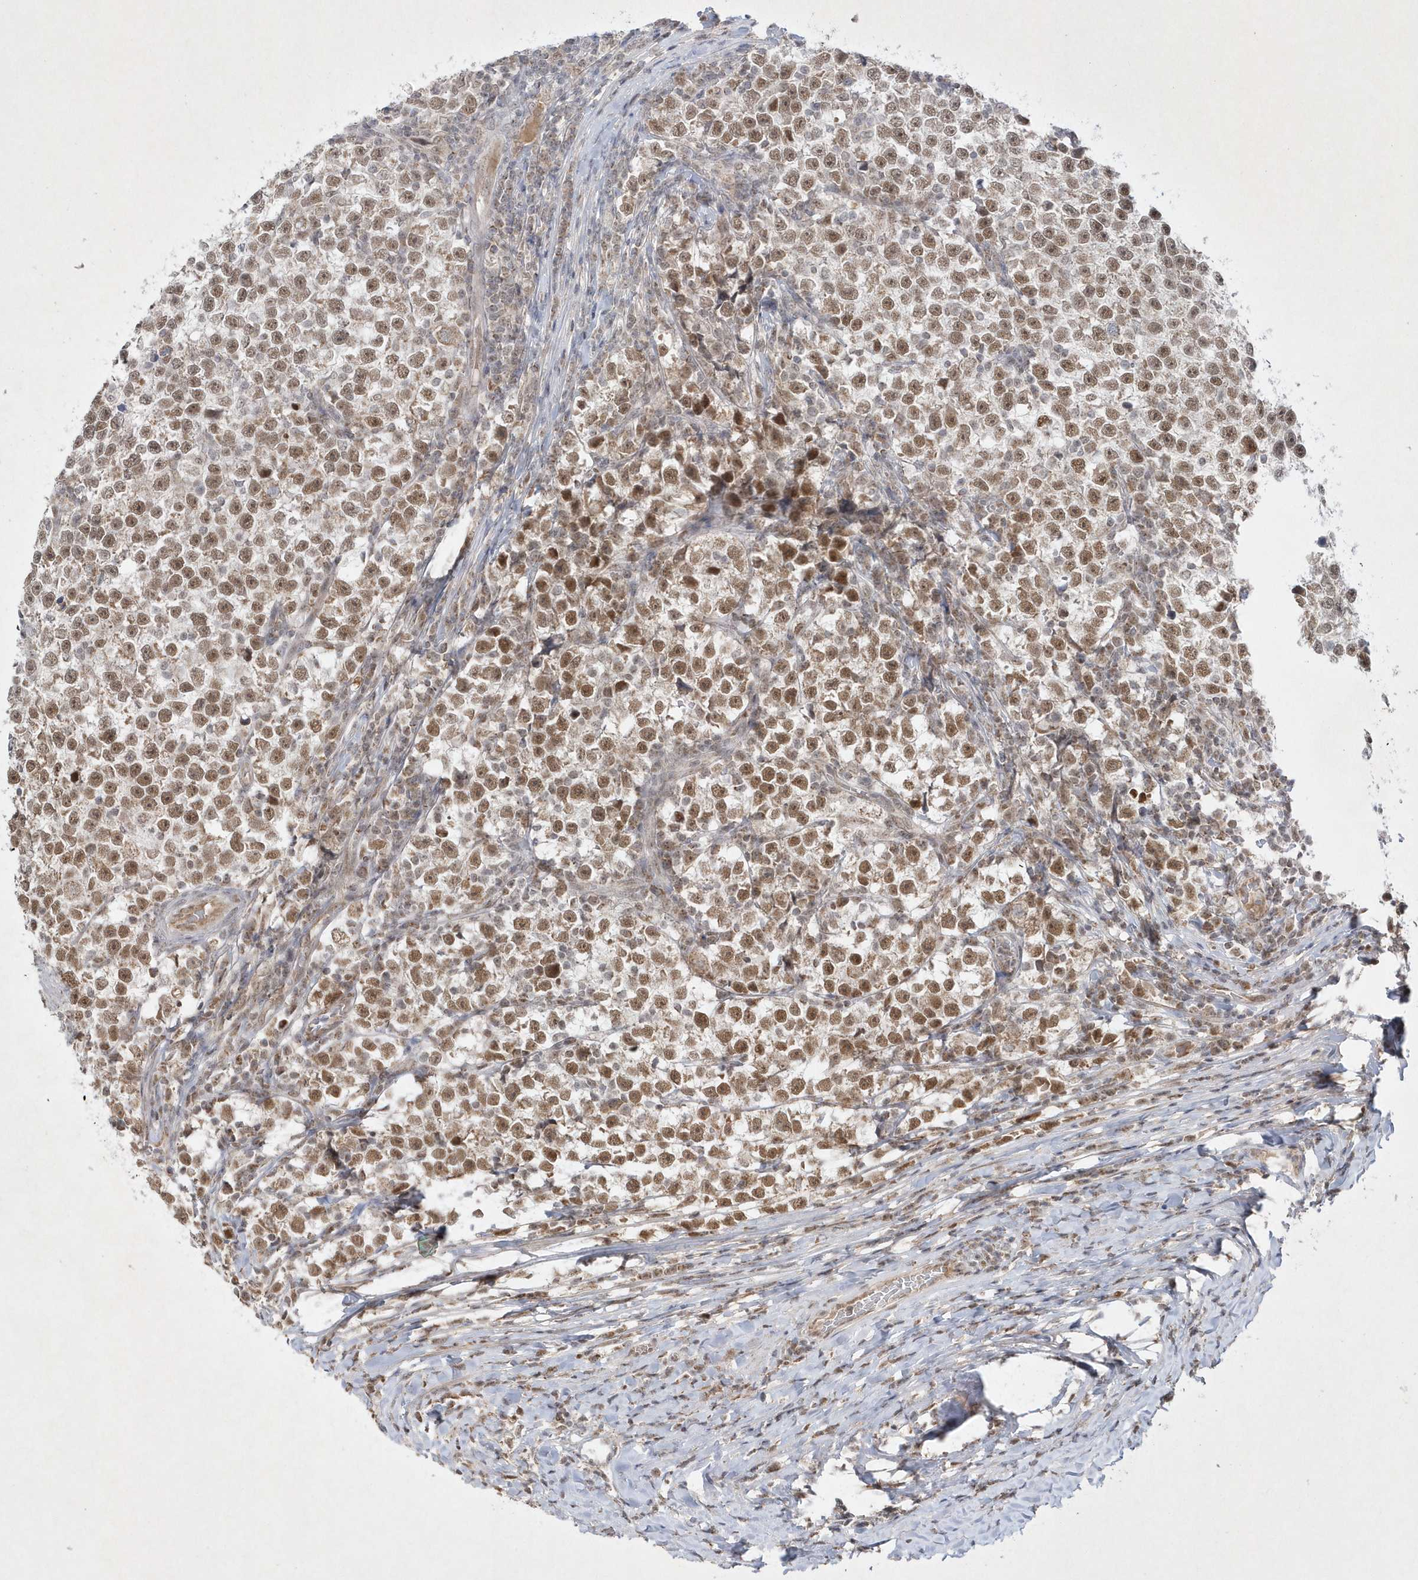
{"staining": {"intensity": "moderate", "quantity": "25%-75%", "location": "nuclear"}, "tissue": "testis cancer", "cell_type": "Tumor cells", "image_type": "cancer", "snomed": [{"axis": "morphology", "description": "Normal tissue, NOS"}, {"axis": "morphology", "description": "Seminoma, NOS"}, {"axis": "topography", "description": "Testis"}], "caption": "This histopathology image displays seminoma (testis) stained with IHC to label a protein in brown. The nuclear of tumor cells show moderate positivity for the protein. Nuclei are counter-stained blue.", "gene": "CPSF3", "patient": {"sex": "male", "age": 43}}